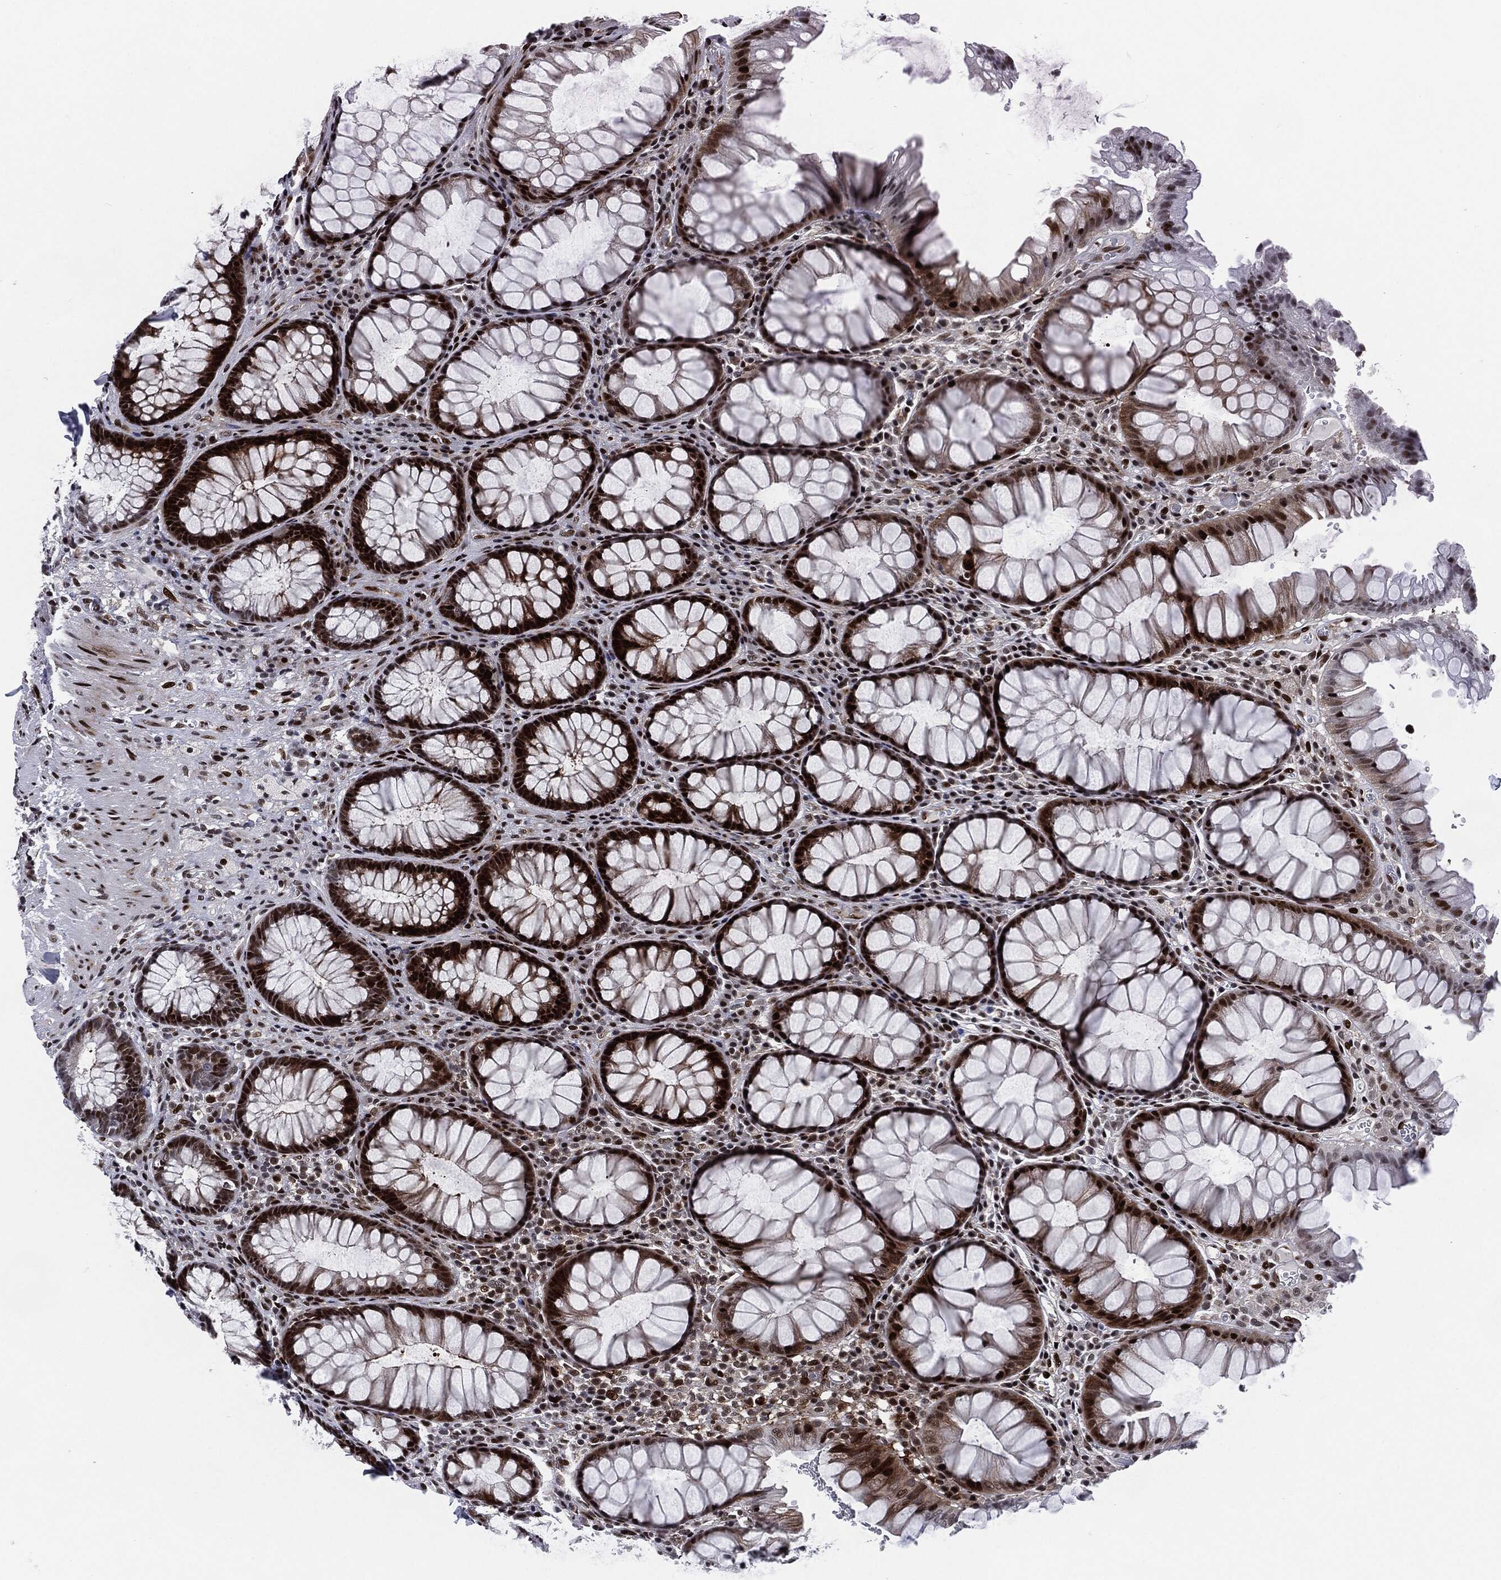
{"staining": {"intensity": "strong", "quantity": ">75%", "location": "nuclear"}, "tissue": "rectum", "cell_type": "Glandular cells", "image_type": "normal", "snomed": [{"axis": "morphology", "description": "Normal tissue, NOS"}, {"axis": "topography", "description": "Rectum"}], "caption": "Human rectum stained for a protein (brown) exhibits strong nuclear positive expression in about >75% of glandular cells.", "gene": "AKT2", "patient": {"sex": "female", "age": 68}}